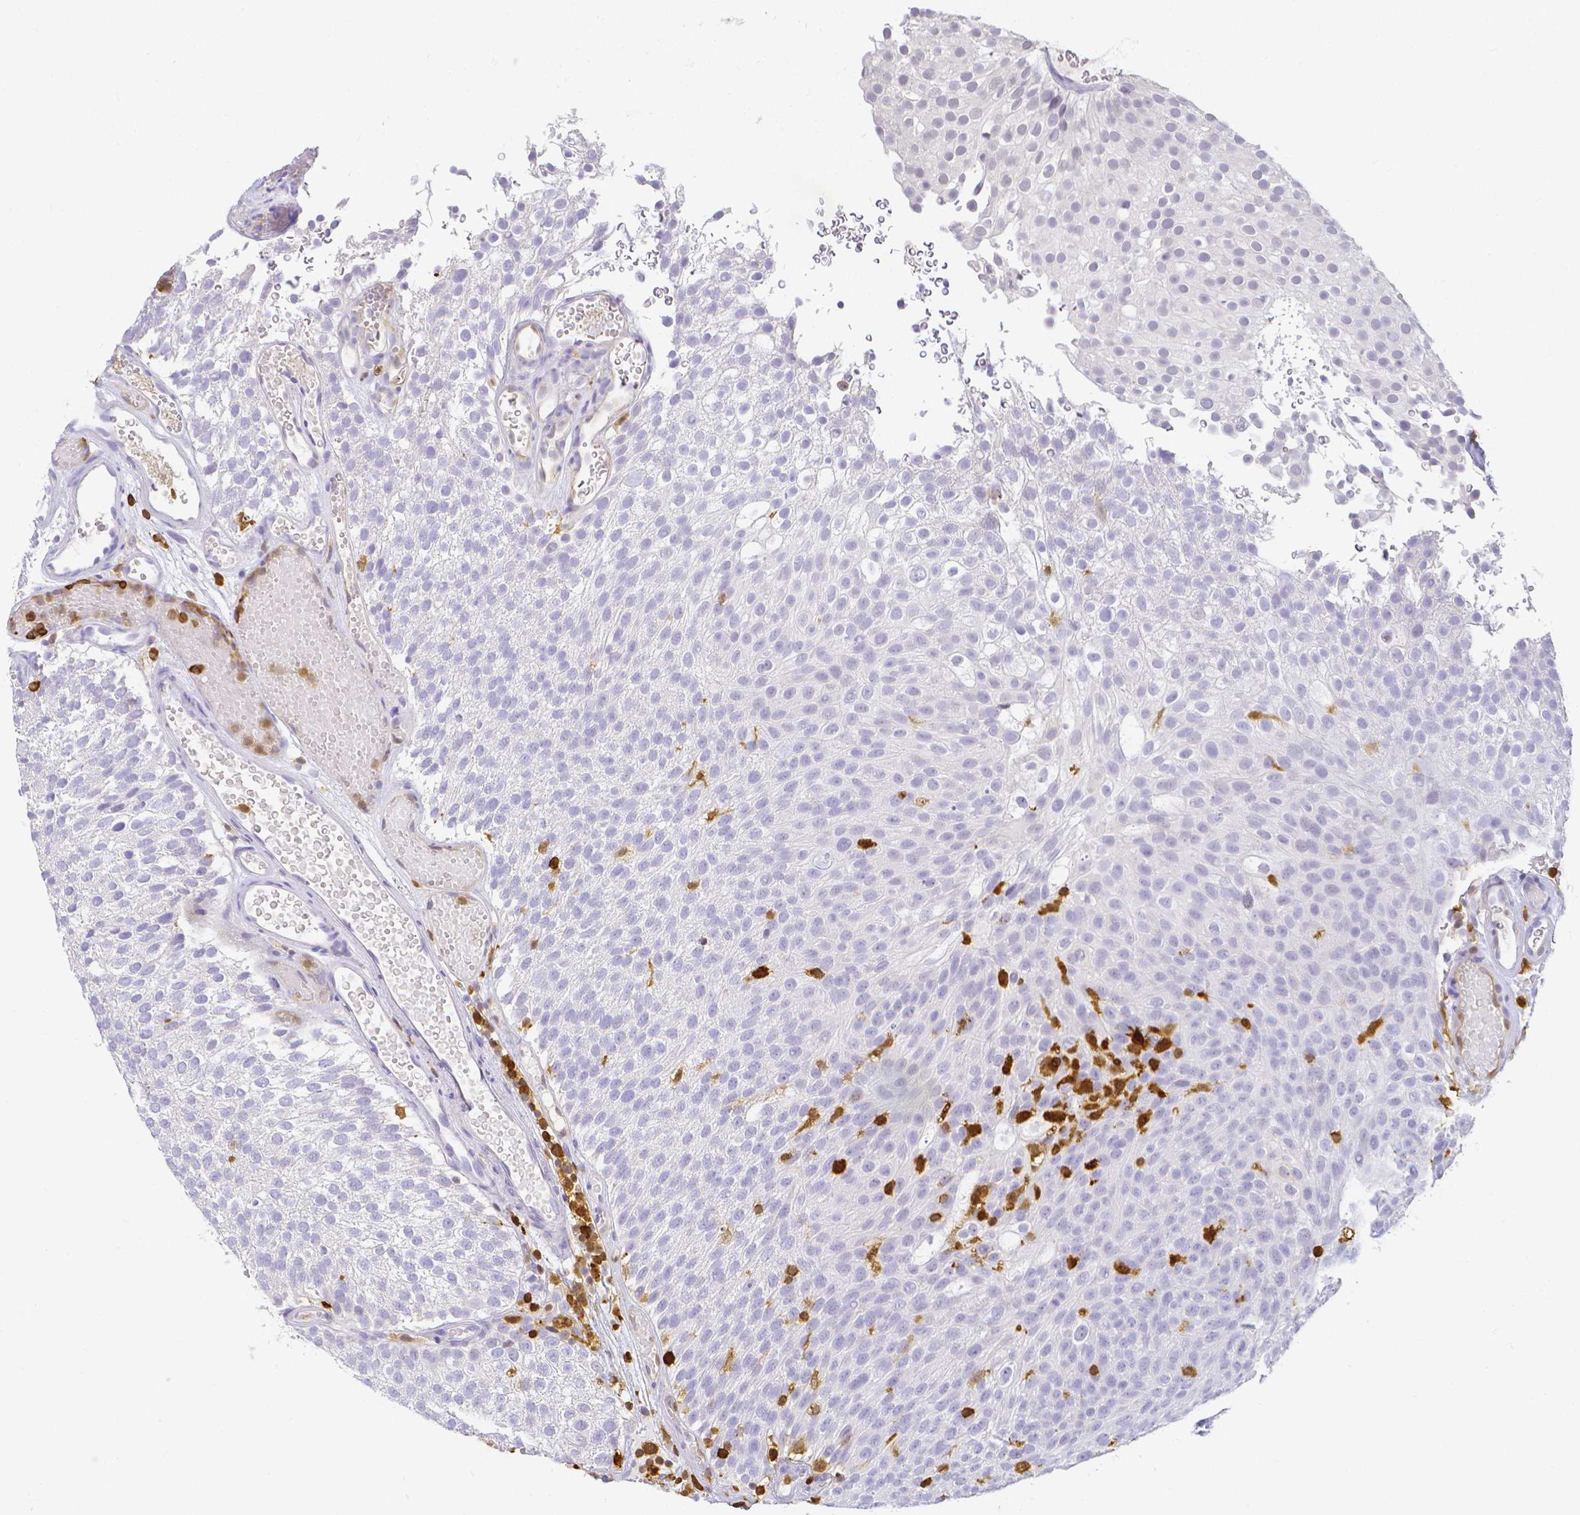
{"staining": {"intensity": "negative", "quantity": "none", "location": "none"}, "tissue": "urothelial cancer", "cell_type": "Tumor cells", "image_type": "cancer", "snomed": [{"axis": "morphology", "description": "Urothelial carcinoma, Low grade"}, {"axis": "topography", "description": "Urinary bladder"}], "caption": "Human urothelial cancer stained for a protein using immunohistochemistry (IHC) exhibits no positivity in tumor cells.", "gene": "COTL1", "patient": {"sex": "male", "age": 78}}